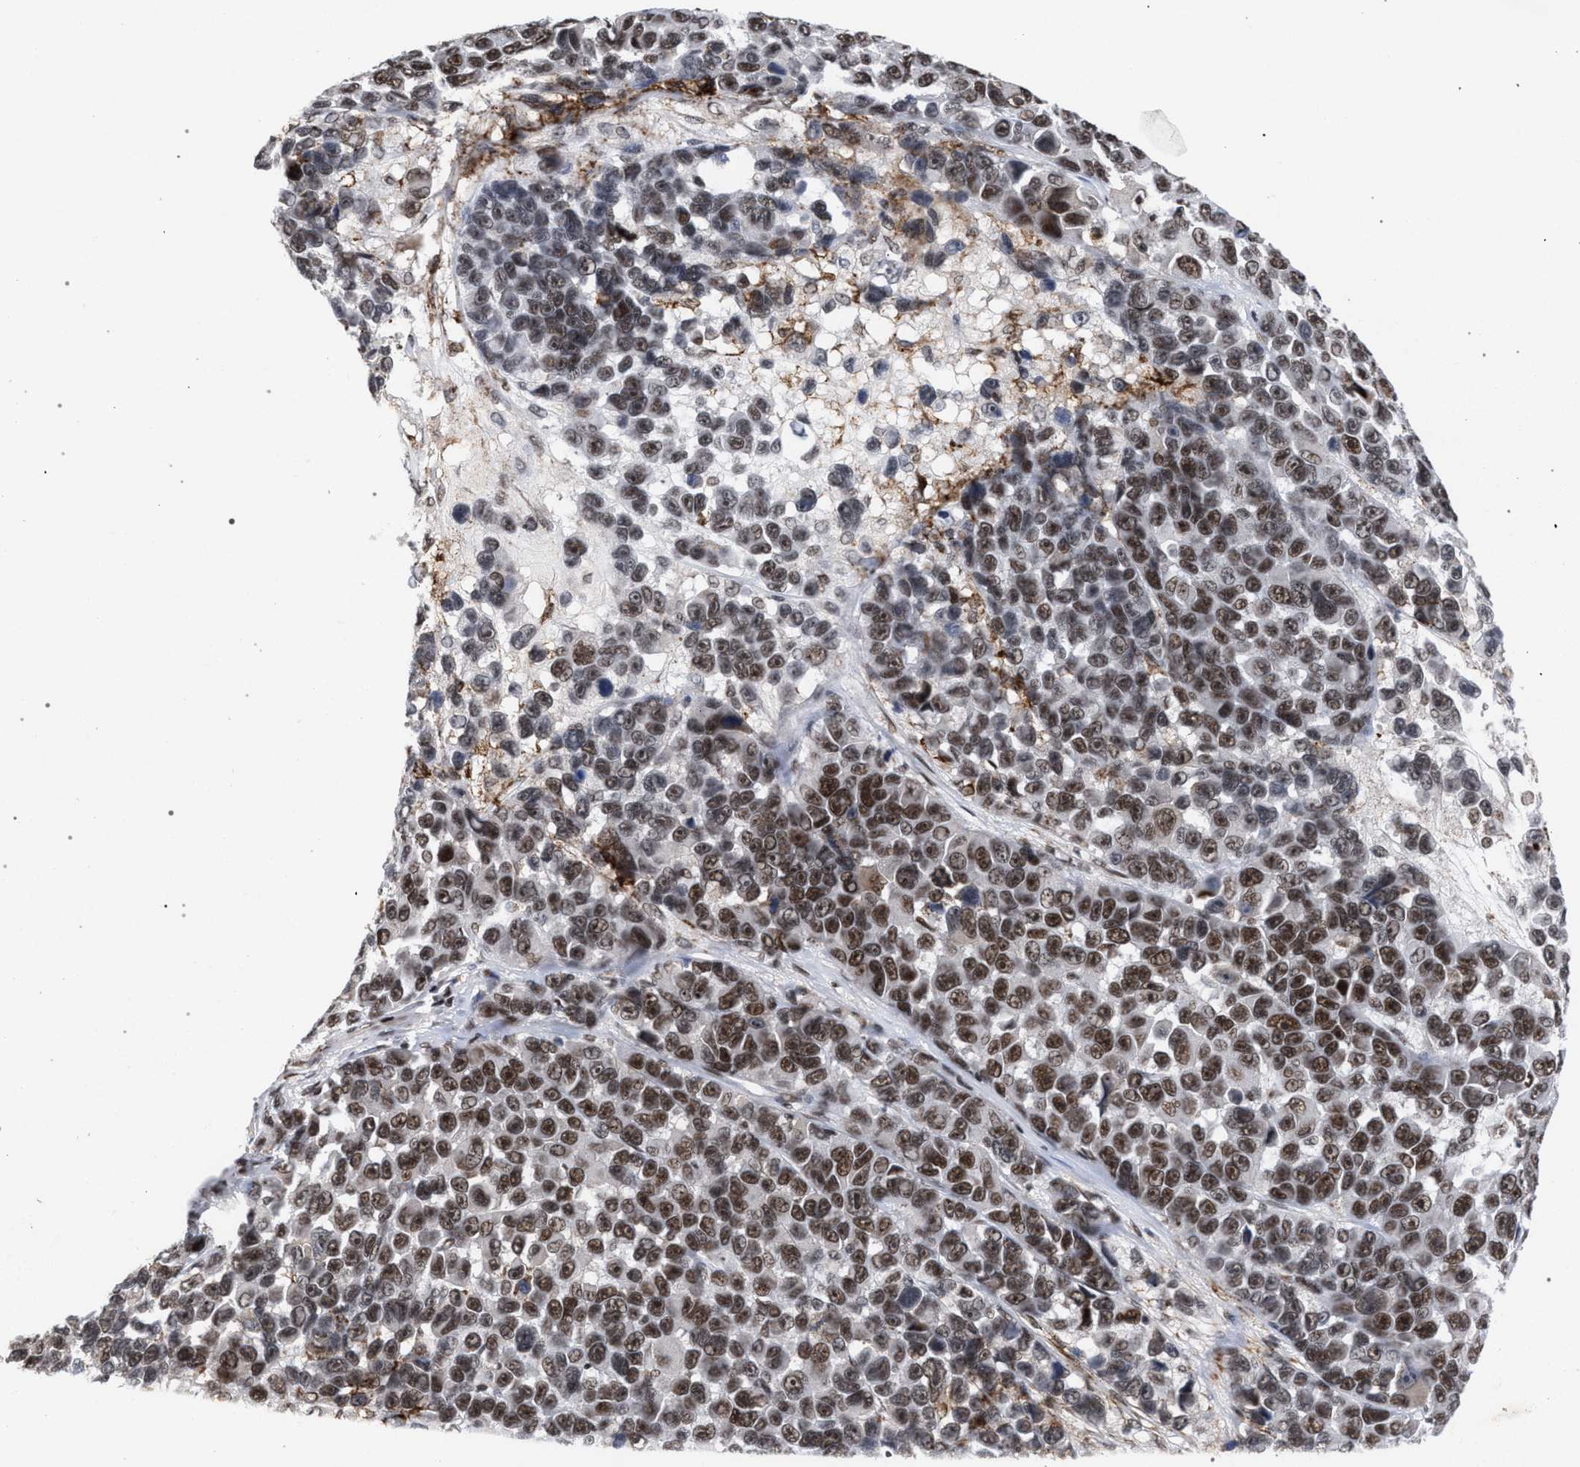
{"staining": {"intensity": "moderate", "quantity": ">75%", "location": "nuclear"}, "tissue": "melanoma", "cell_type": "Tumor cells", "image_type": "cancer", "snomed": [{"axis": "morphology", "description": "Malignant melanoma, NOS"}, {"axis": "topography", "description": "Skin"}], "caption": "DAB immunohistochemical staining of human malignant melanoma demonstrates moderate nuclear protein expression in about >75% of tumor cells.", "gene": "SCAF4", "patient": {"sex": "male", "age": 53}}